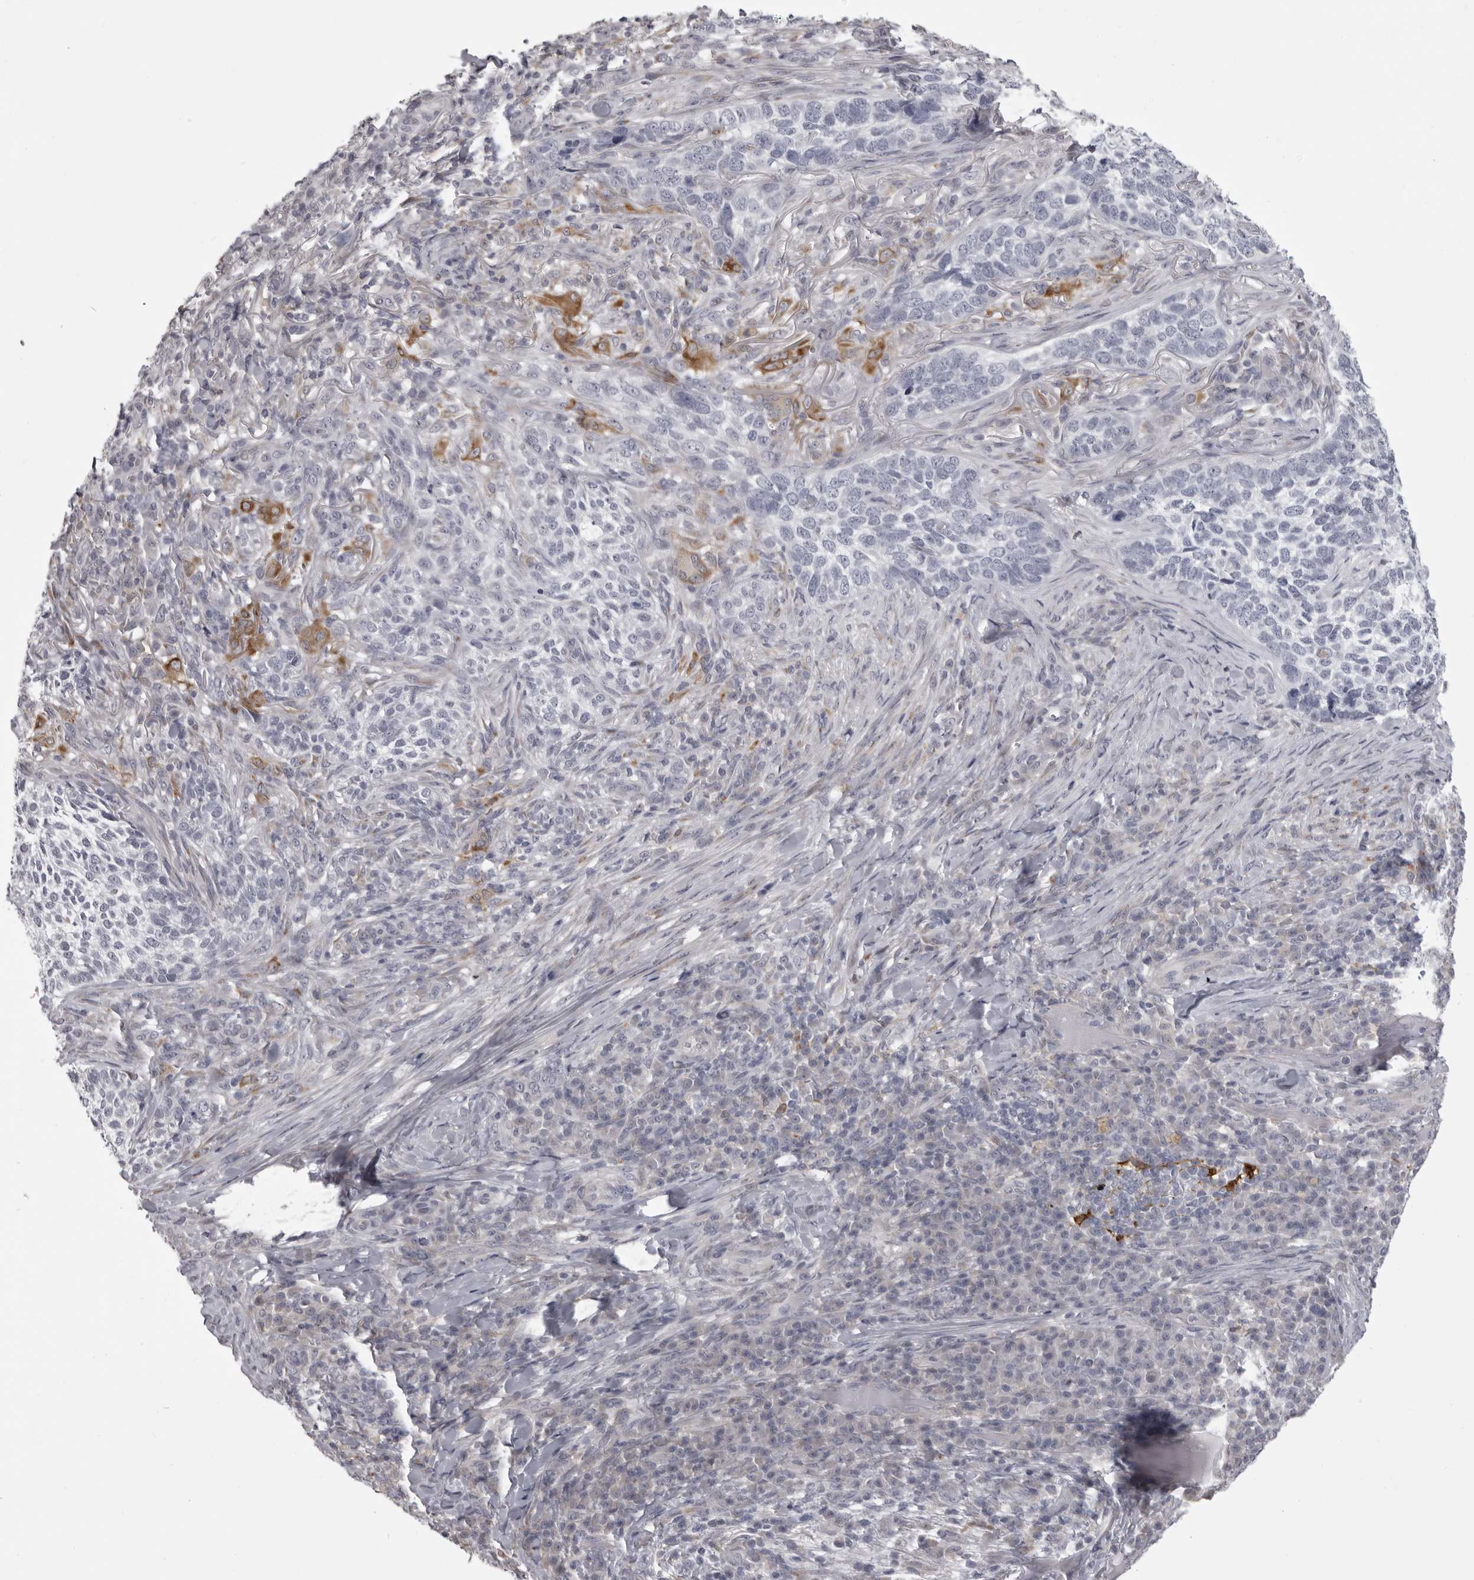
{"staining": {"intensity": "negative", "quantity": "none", "location": "none"}, "tissue": "skin cancer", "cell_type": "Tumor cells", "image_type": "cancer", "snomed": [{"axis": "morphology", "description": "Basal cell carcinoma"}, {"axis": "topography", "description": "Skin"}], "caption": "Immunohistochemistry photomicrograph of neoplastic tissue: human skin cancer (basal cell carcinoma) stained with DAB exhibits no significant protein positivity in tumor cells.", "gene": "NCEH1", "patient": {"sex": "female", "age": 64}}